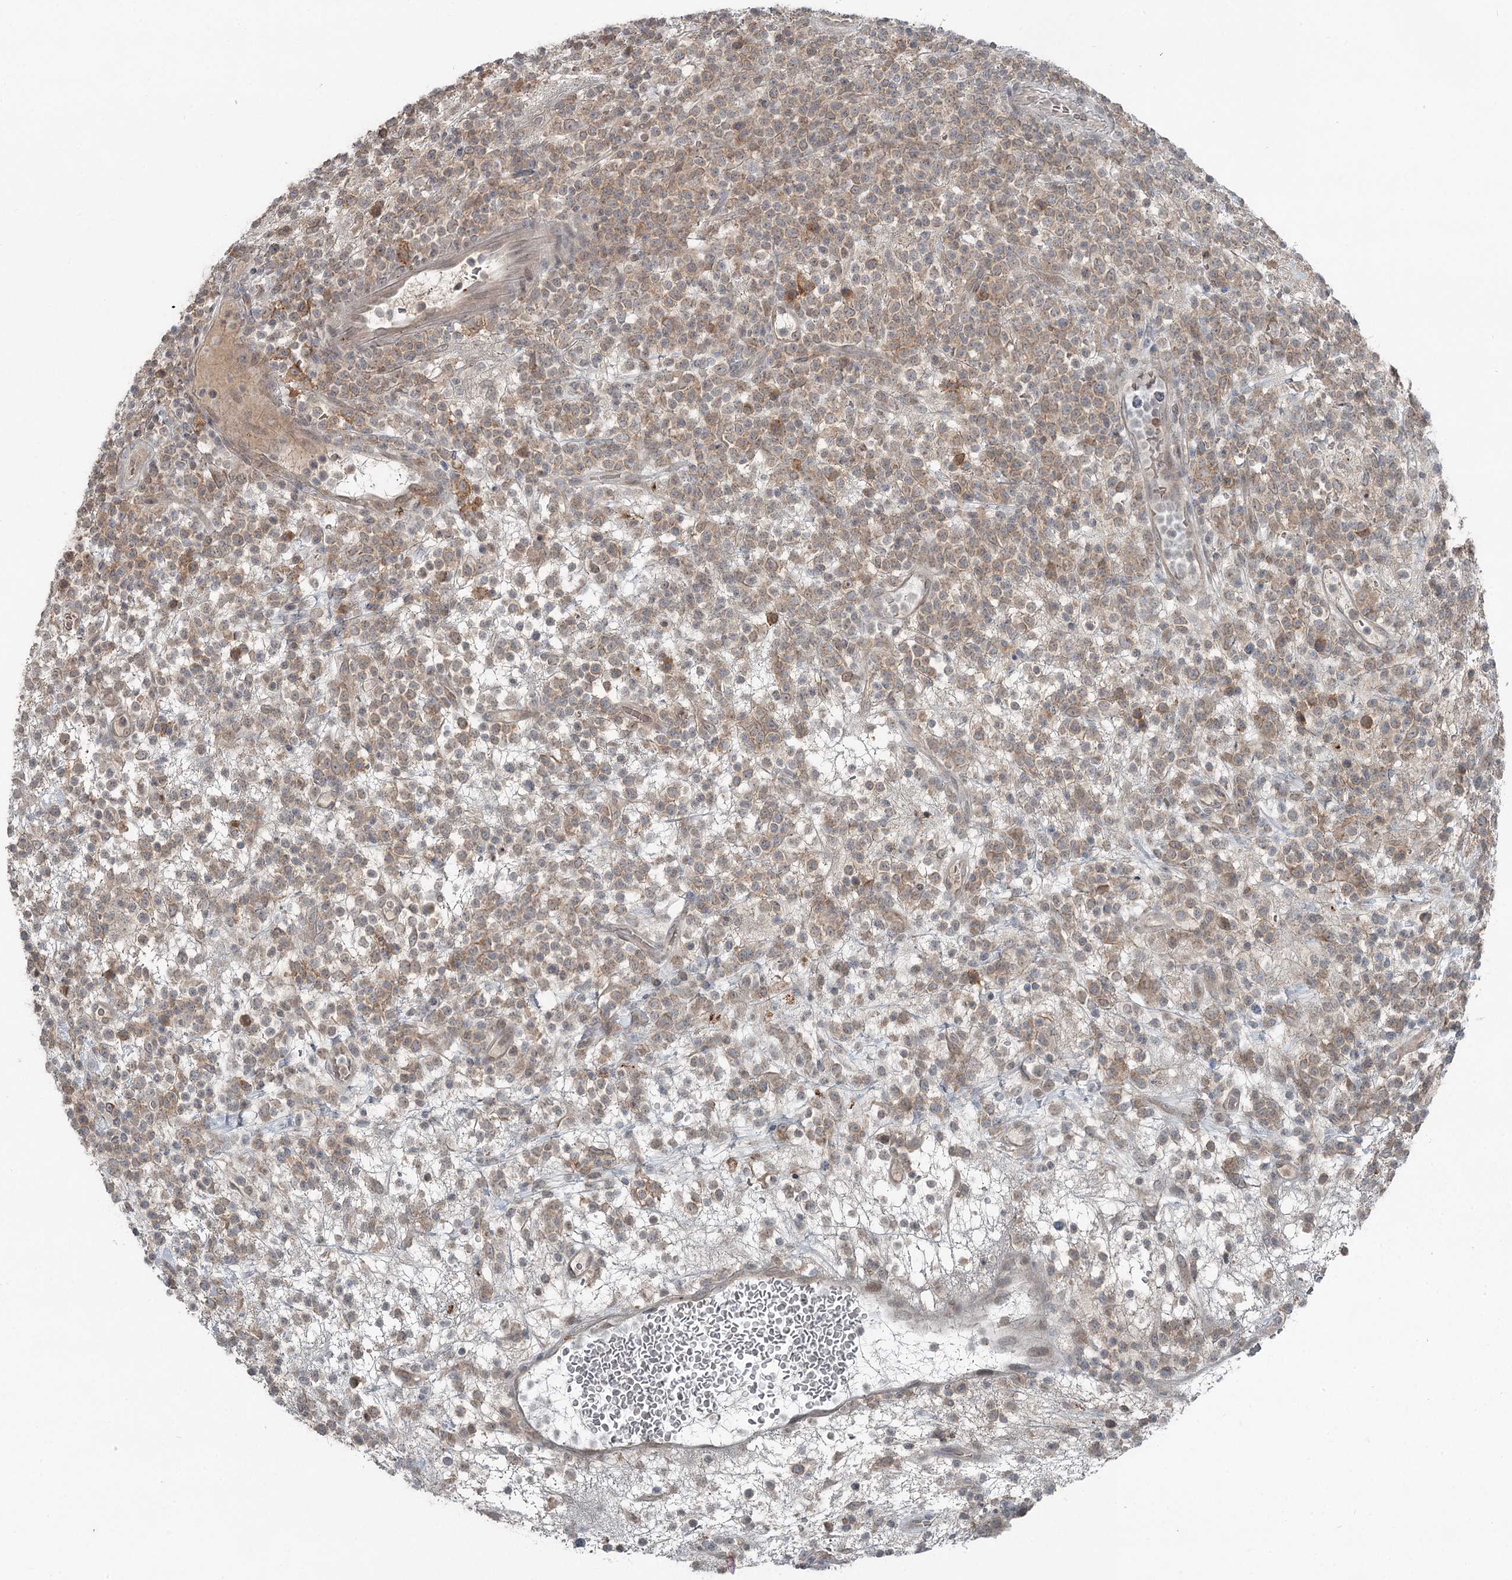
{"staining": {"intensity": "weak", "quantity": "25%-75%", "location": "cytoplasmic/membranous"}, "tissue": "lymphoma", "cell_type": "Tumor cells", "image_type": "cancer", "snomed": [{"axis": "morphology", "description": "Malignant lymphoma, non-Hodgkin's type, High grade"}, {"axis": "topography", "description": "Colon"}], "caption": "Brown immunohistochemical staining in human lymphoma exhibits weak cytoplasmic/membranous positivity in about 25%-75% of tumor cells.", "gene": "SLC39A8", "patient": {"sex": "female", "age": 53}}